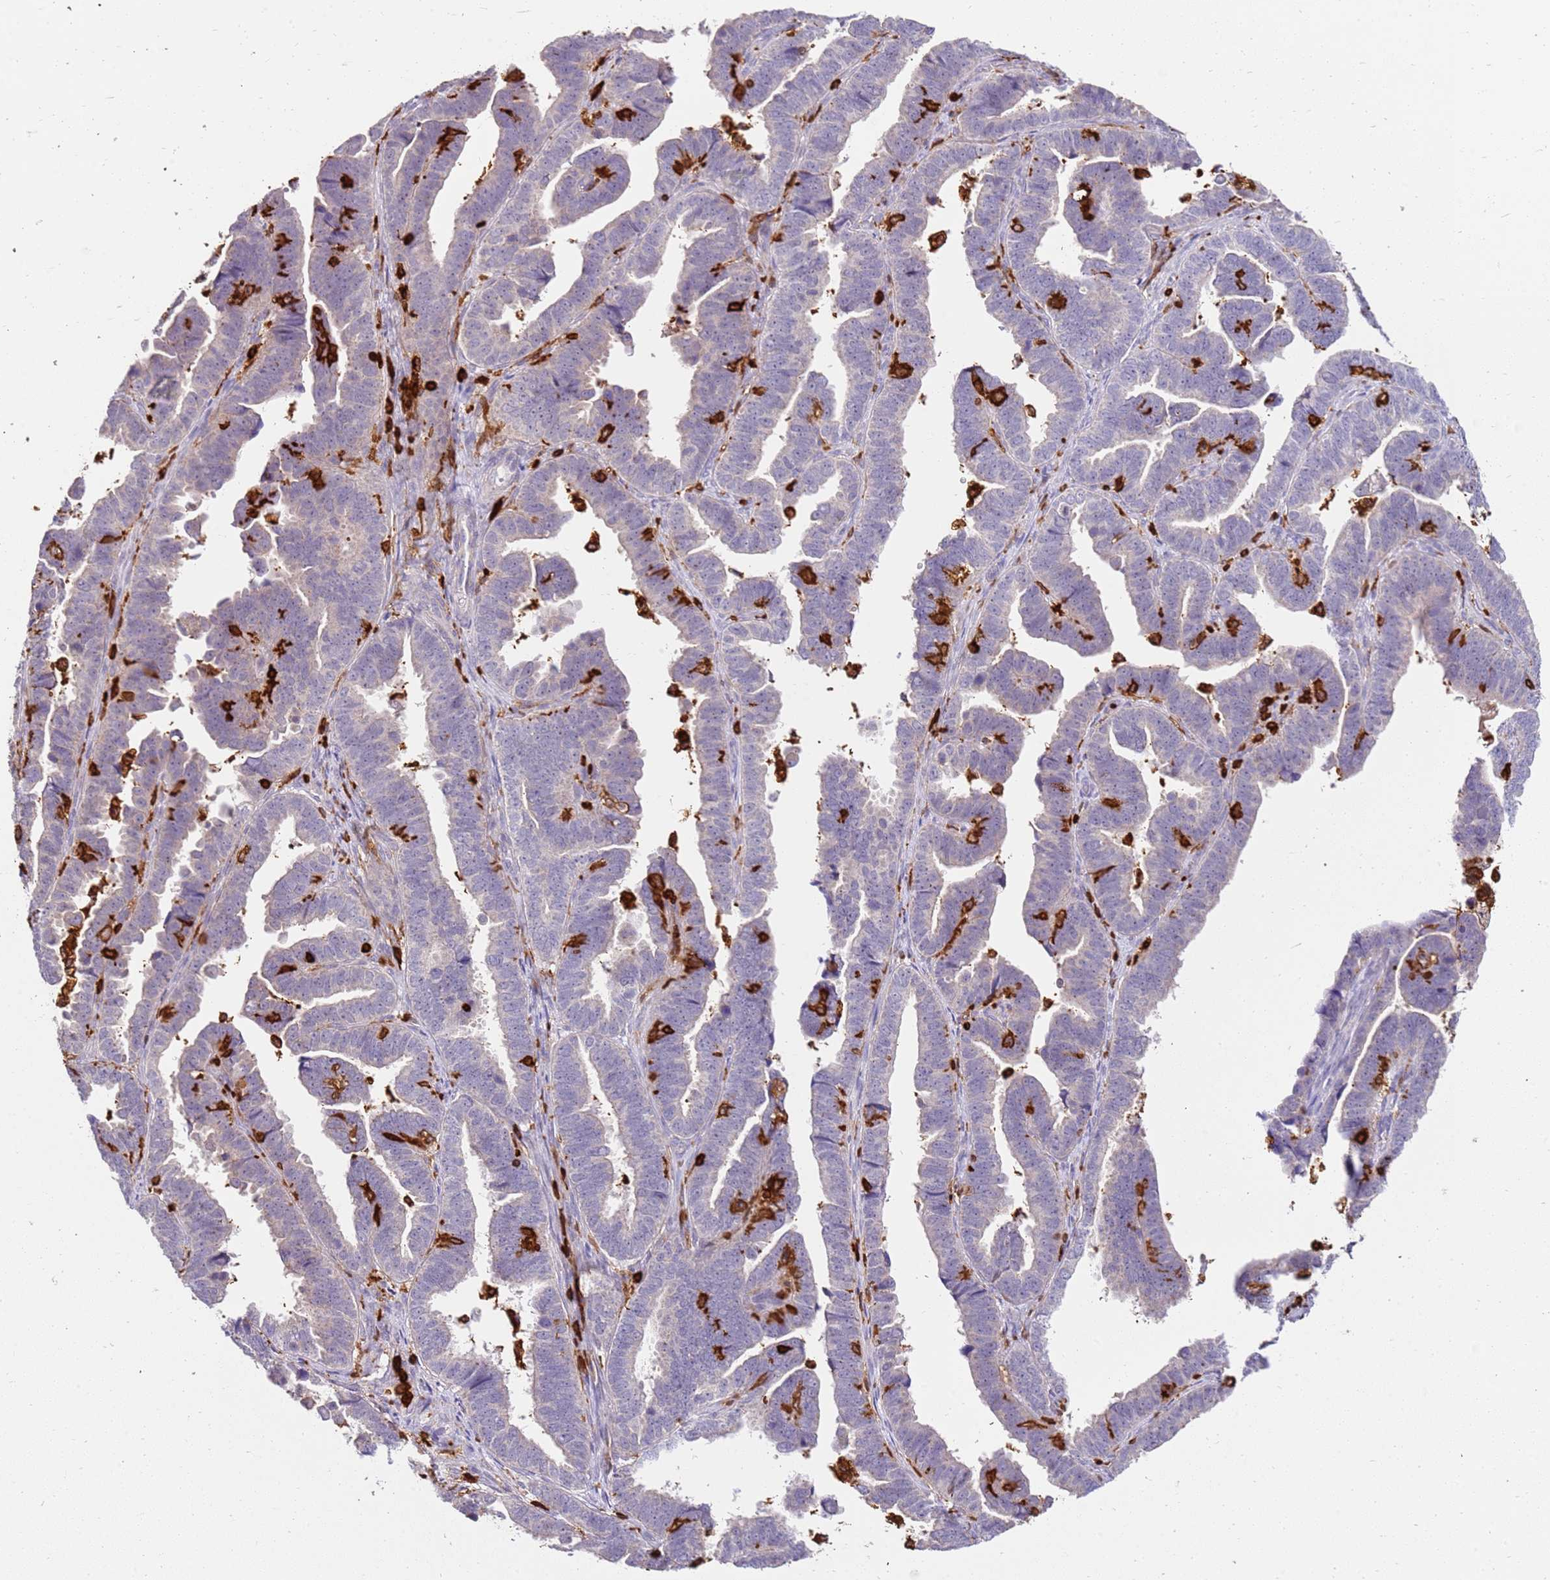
{"staining": {"intensity": "negative", "quantity": "none", "location": "none"}, "tissue": "endometrial cancer", "cell_type": "Tumor cells", "image_type": "cancer", "snomed": [{"axis": "morphology", "description": "Adenocarcinoma, NOS"}, {"axis": "topography", "description": "Endometrium"}], "caption": "Histopathology image shows no significant protein expression in tumor cells of endometrial adenocarcinoma.", "gene": "CORO1A", "patient": {"sex": "female", "age": 75}}